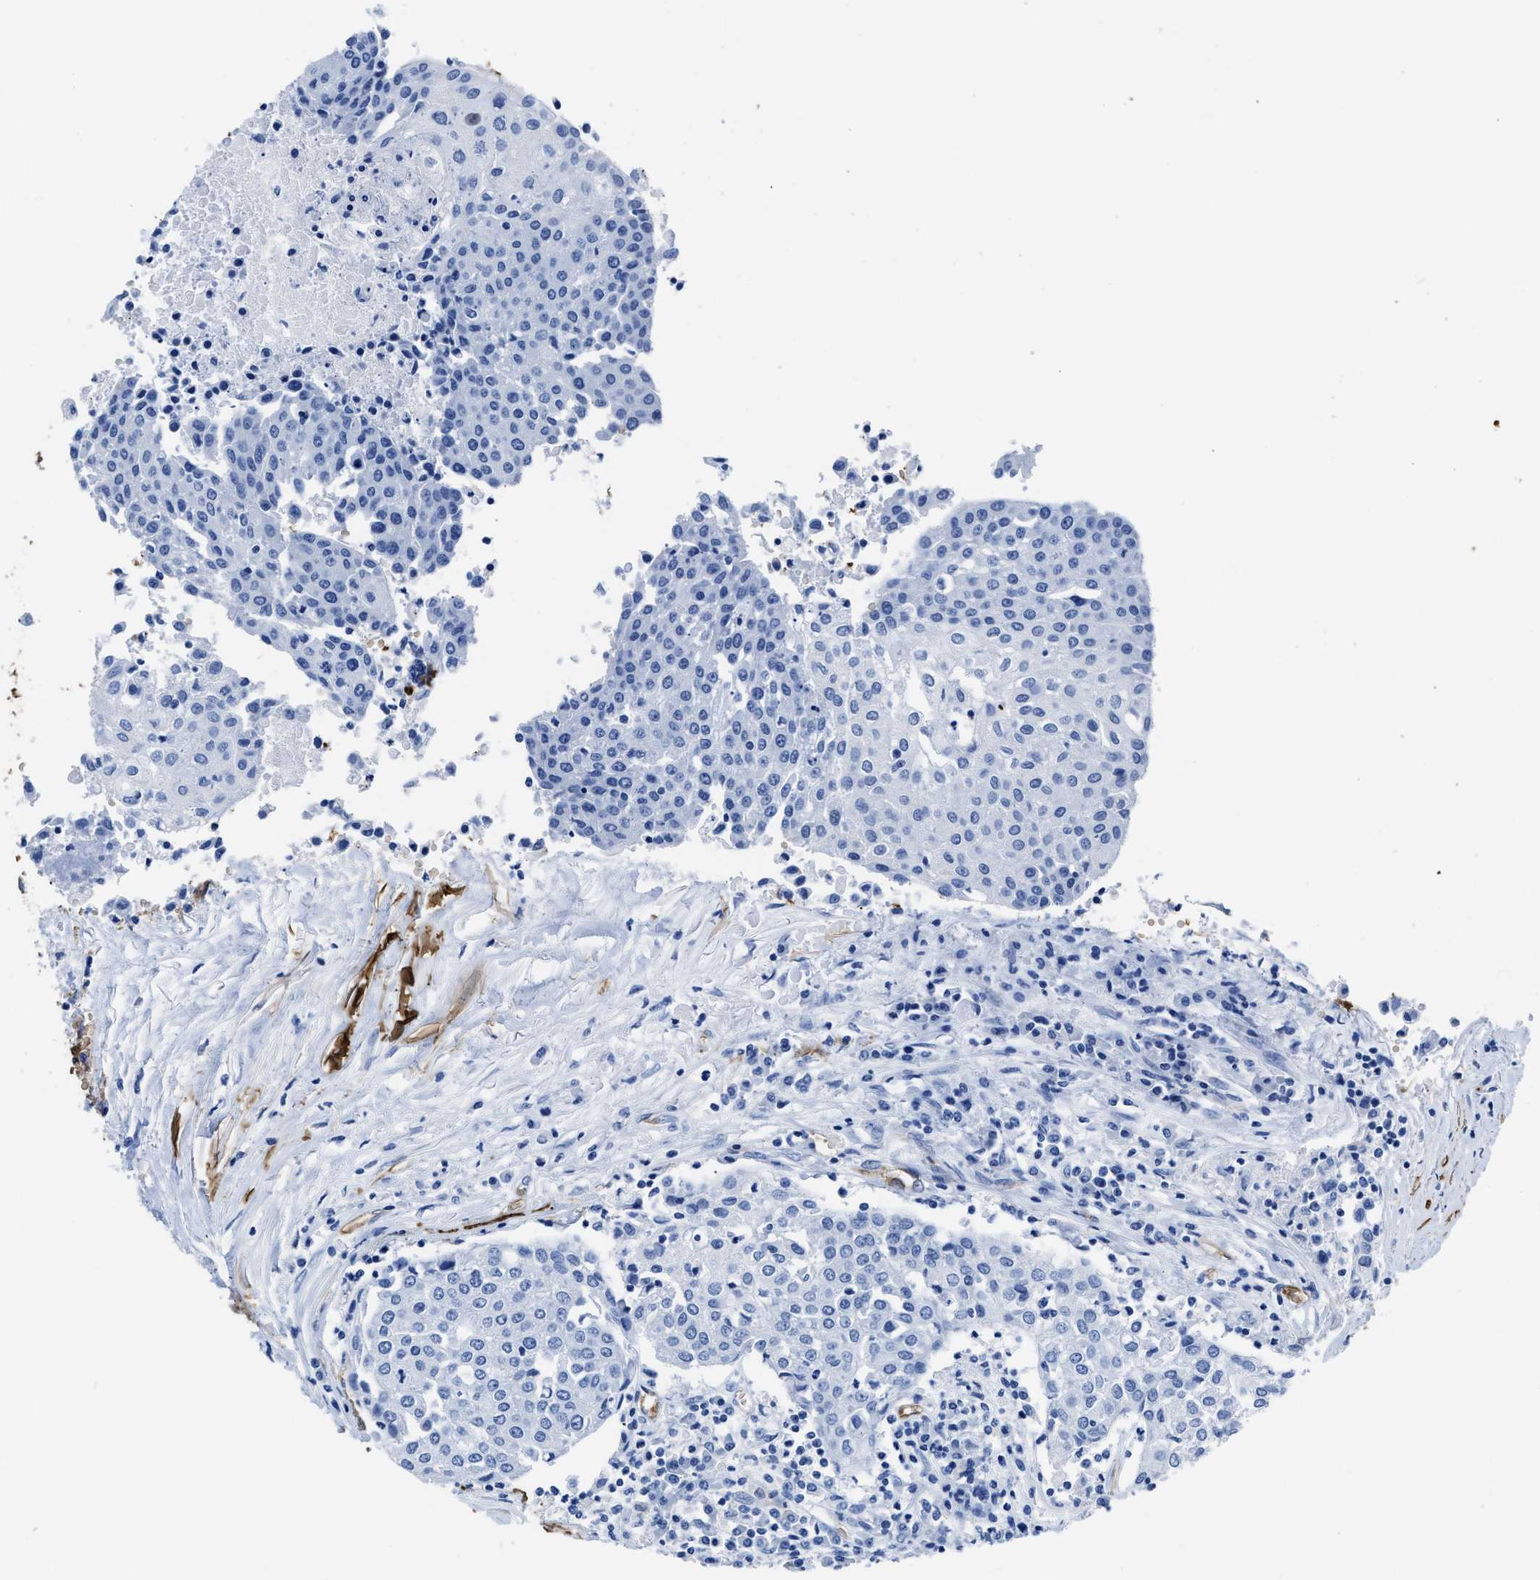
{"staining": {"intensity": "negative", "quantity": "none", "location": "none"}, "tissue": "urothelial cancer", "cell_type": "Tumor cells", "image_type": "cancer", "snomed": [{"axis": "morphology", "description": "Urothelial carcinoma, High grade"}, {"axis": "topography", "description": "Urinary bladder"}], "caption": "A micrograph of urothelial cancer stained for a protein demonstrates no brown staining in tumor cells.", "gene": "AQP1", "patient": {"sex": "female", "age": 85}}